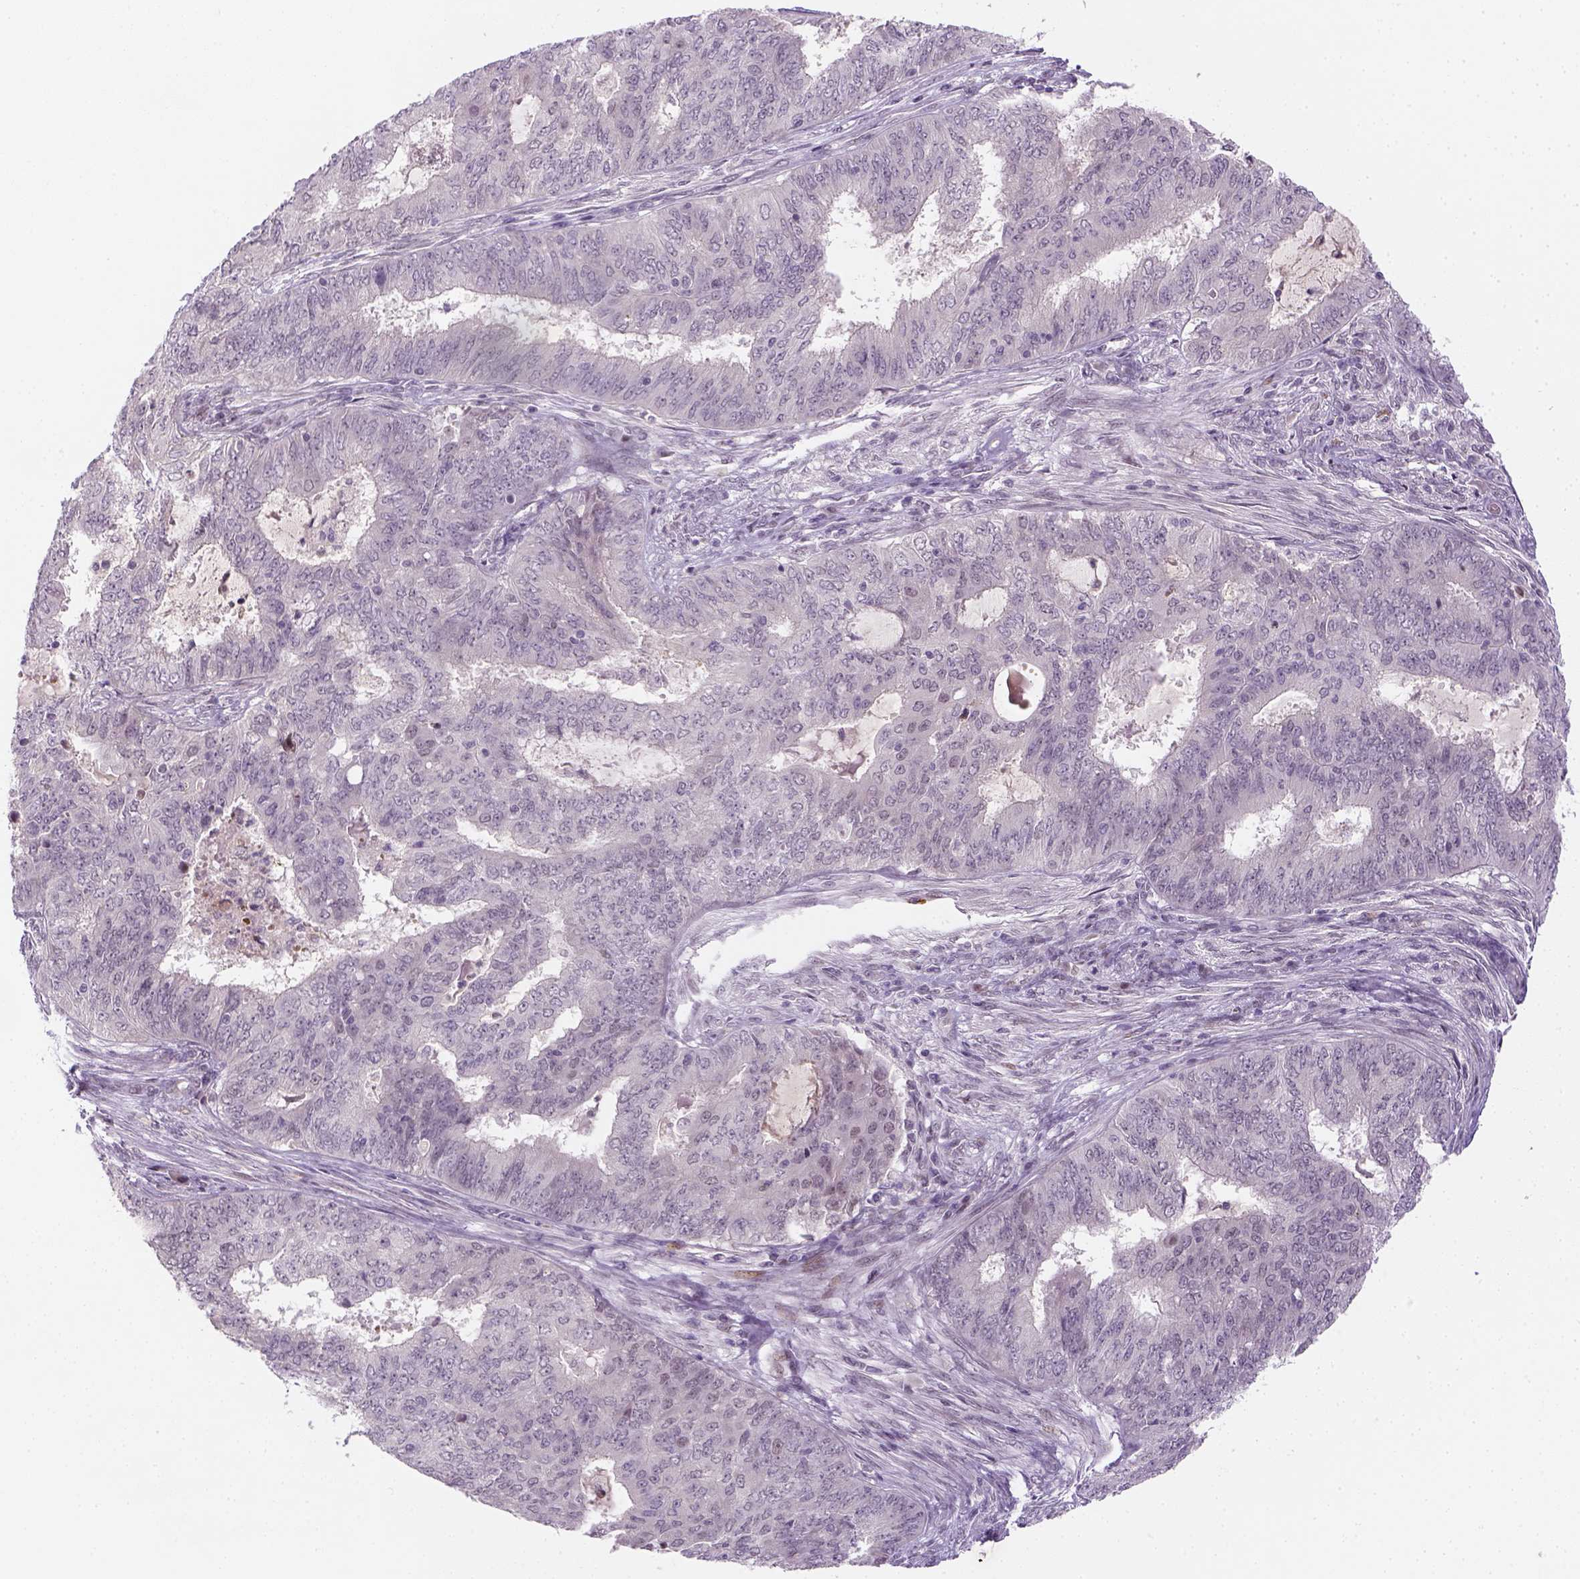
{"staining": {"intensity": "negative", "quantity": "none", "location": "none"}, "tissue": "endometrial cancer", "cell_type": "Tumor cells", "image_type": "cancer", "snomed": [{"axis": "morphology", "description": "Adenocarcinoma, NOS"}, {"axis": "topography", "description": "Endometrium"}], "caption": "This image is of adenocarcinoma (endometrial) stained with immunohistochemistry to label a protein in brown with the nuclei are counter-stained blue. There is no positivity in tumor cells.", "gene": "MAGEB3", "patient": {"sex": "female", "age": 62}}